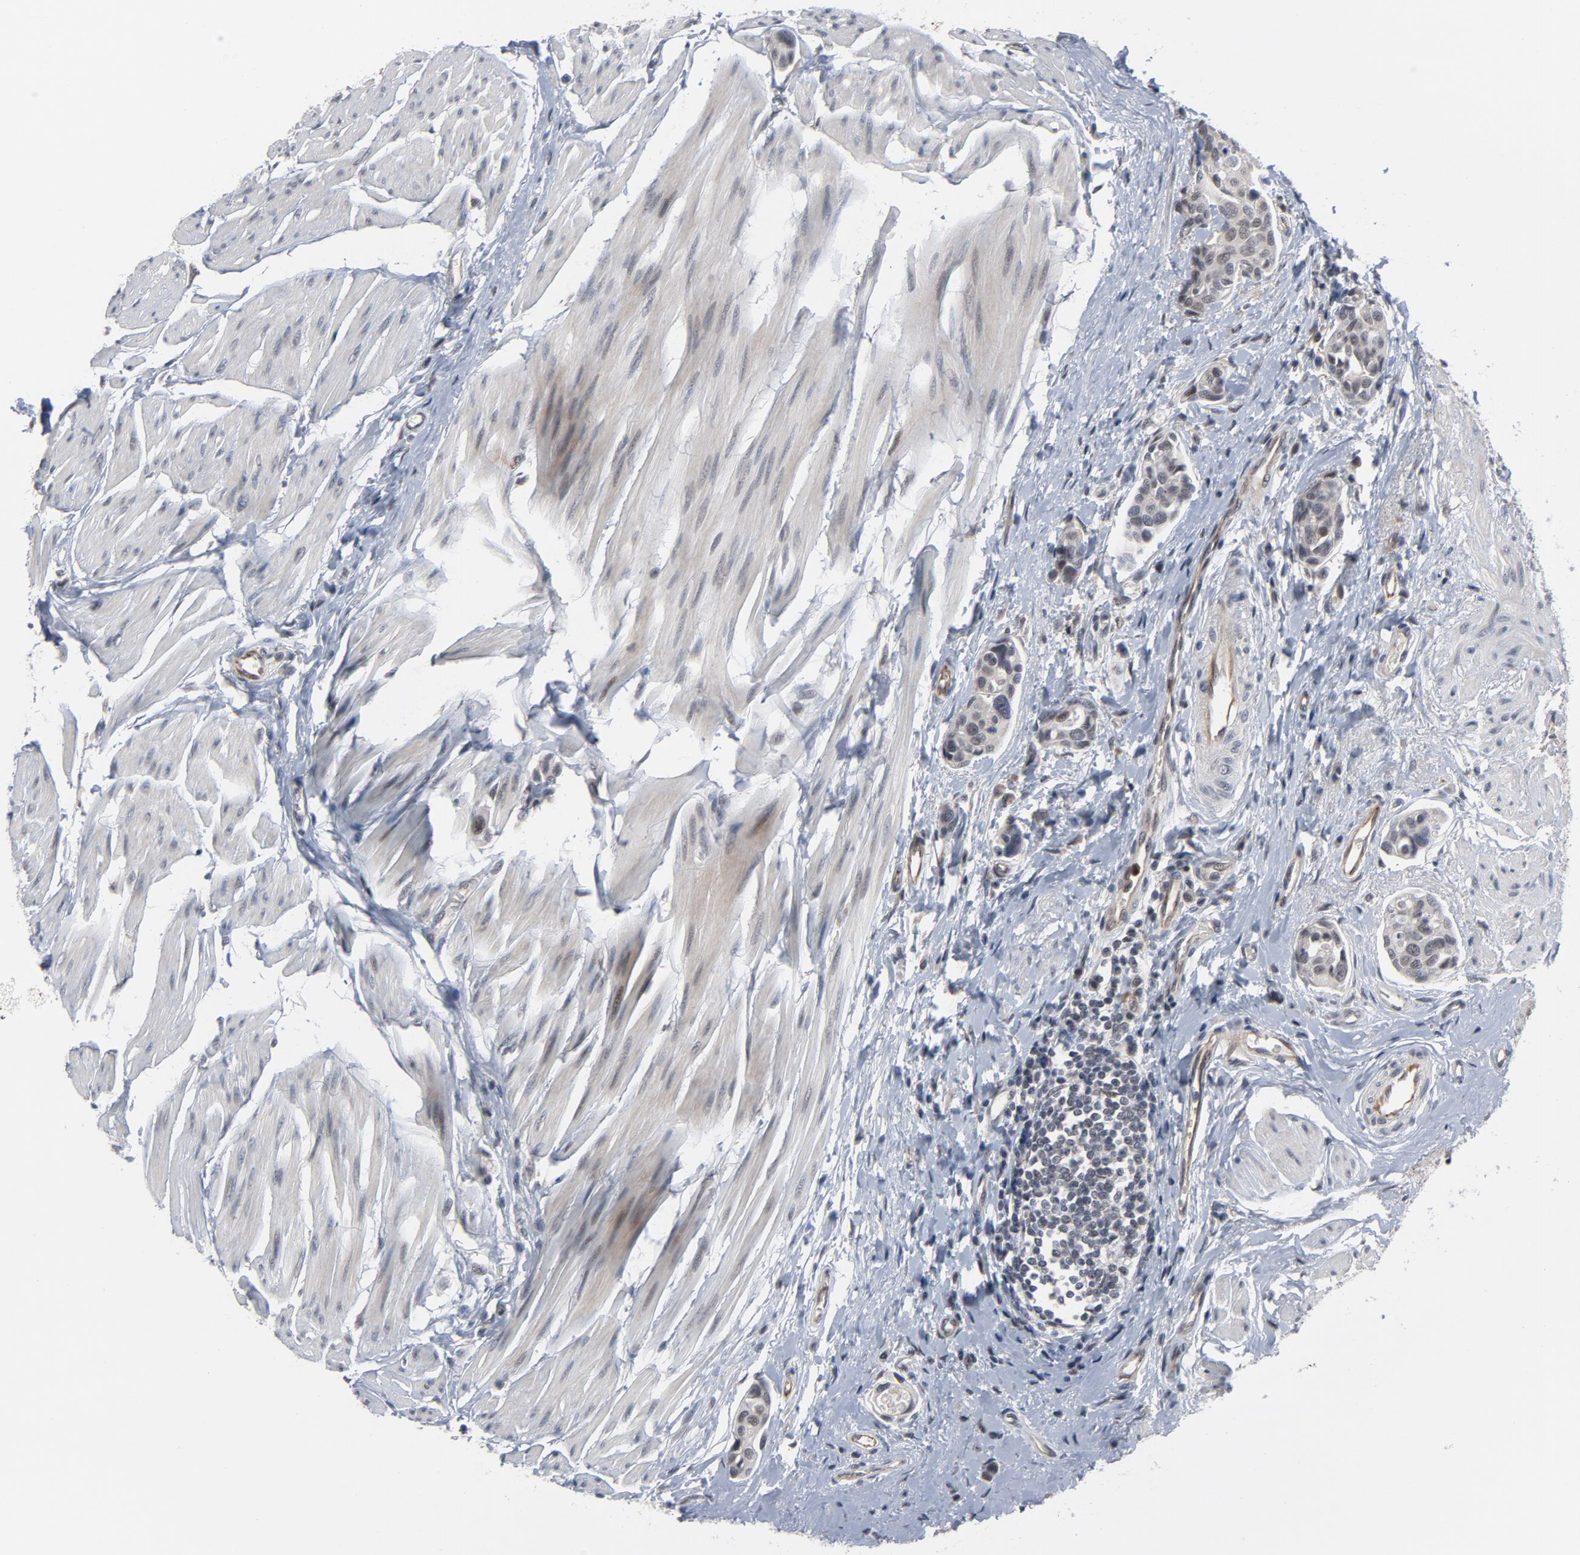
{"staining": {"intensity": "negative", "quantity": "none", "location": "none"}, "tissue": "urothelial cancer", "cell_type": "Tumor cells", "image_type": "cancer", "snomed": [{"axis": "morphology", "description": "Urothelial carcinoma, High grade"}, {"axis": "topography", "description": "Urinary bladder"}], "caption": "High power microscopy photomicrograph of an immunohistochemistry image of urothelial cancer, revealing no significant expression in tumor cells. (DAB immunohistochemistry visualized using brightfield microscopy, high magnification).", "gene": "RTL5", "patient": {"sex": "male", "age": 78}}